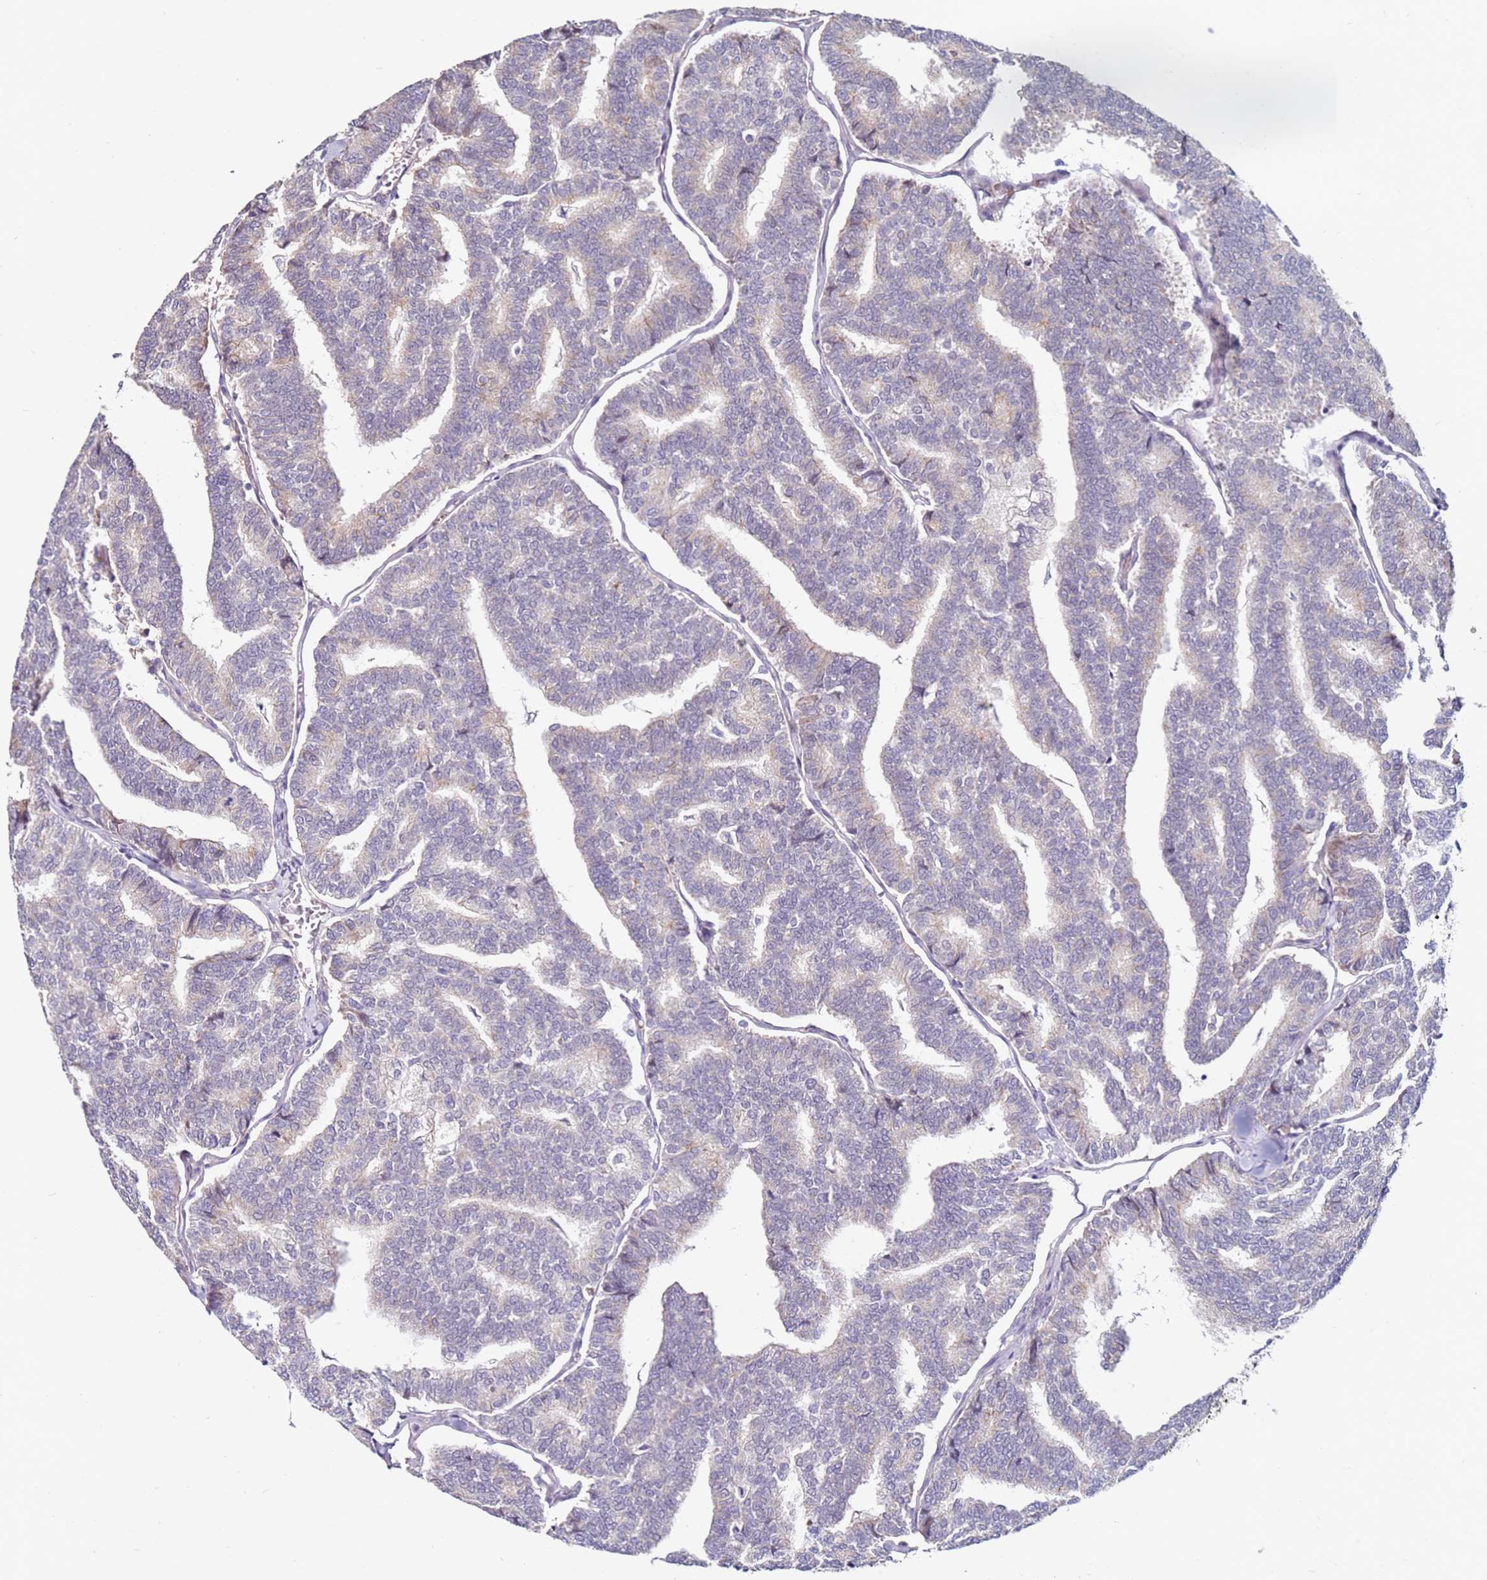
{"staining": {"intensity": "negative", "quantity": "none", "location": "none"}, "tissue": "thyroid cancer", "cell_type": "Tumor cells", "image_type": "cancer", "snomed": [{"axis": "morphology", "description": "Papillary adenocarcinoma, NOS"}, {"axis": "topography", "description": "Thyroid gland"}], "caption": "IHC of human papillary adenocarcinoma (thyroid) reveals no staining in tumor cells.", "gene": "RARS2", "patient": {"sex": "female", "age": 35}}